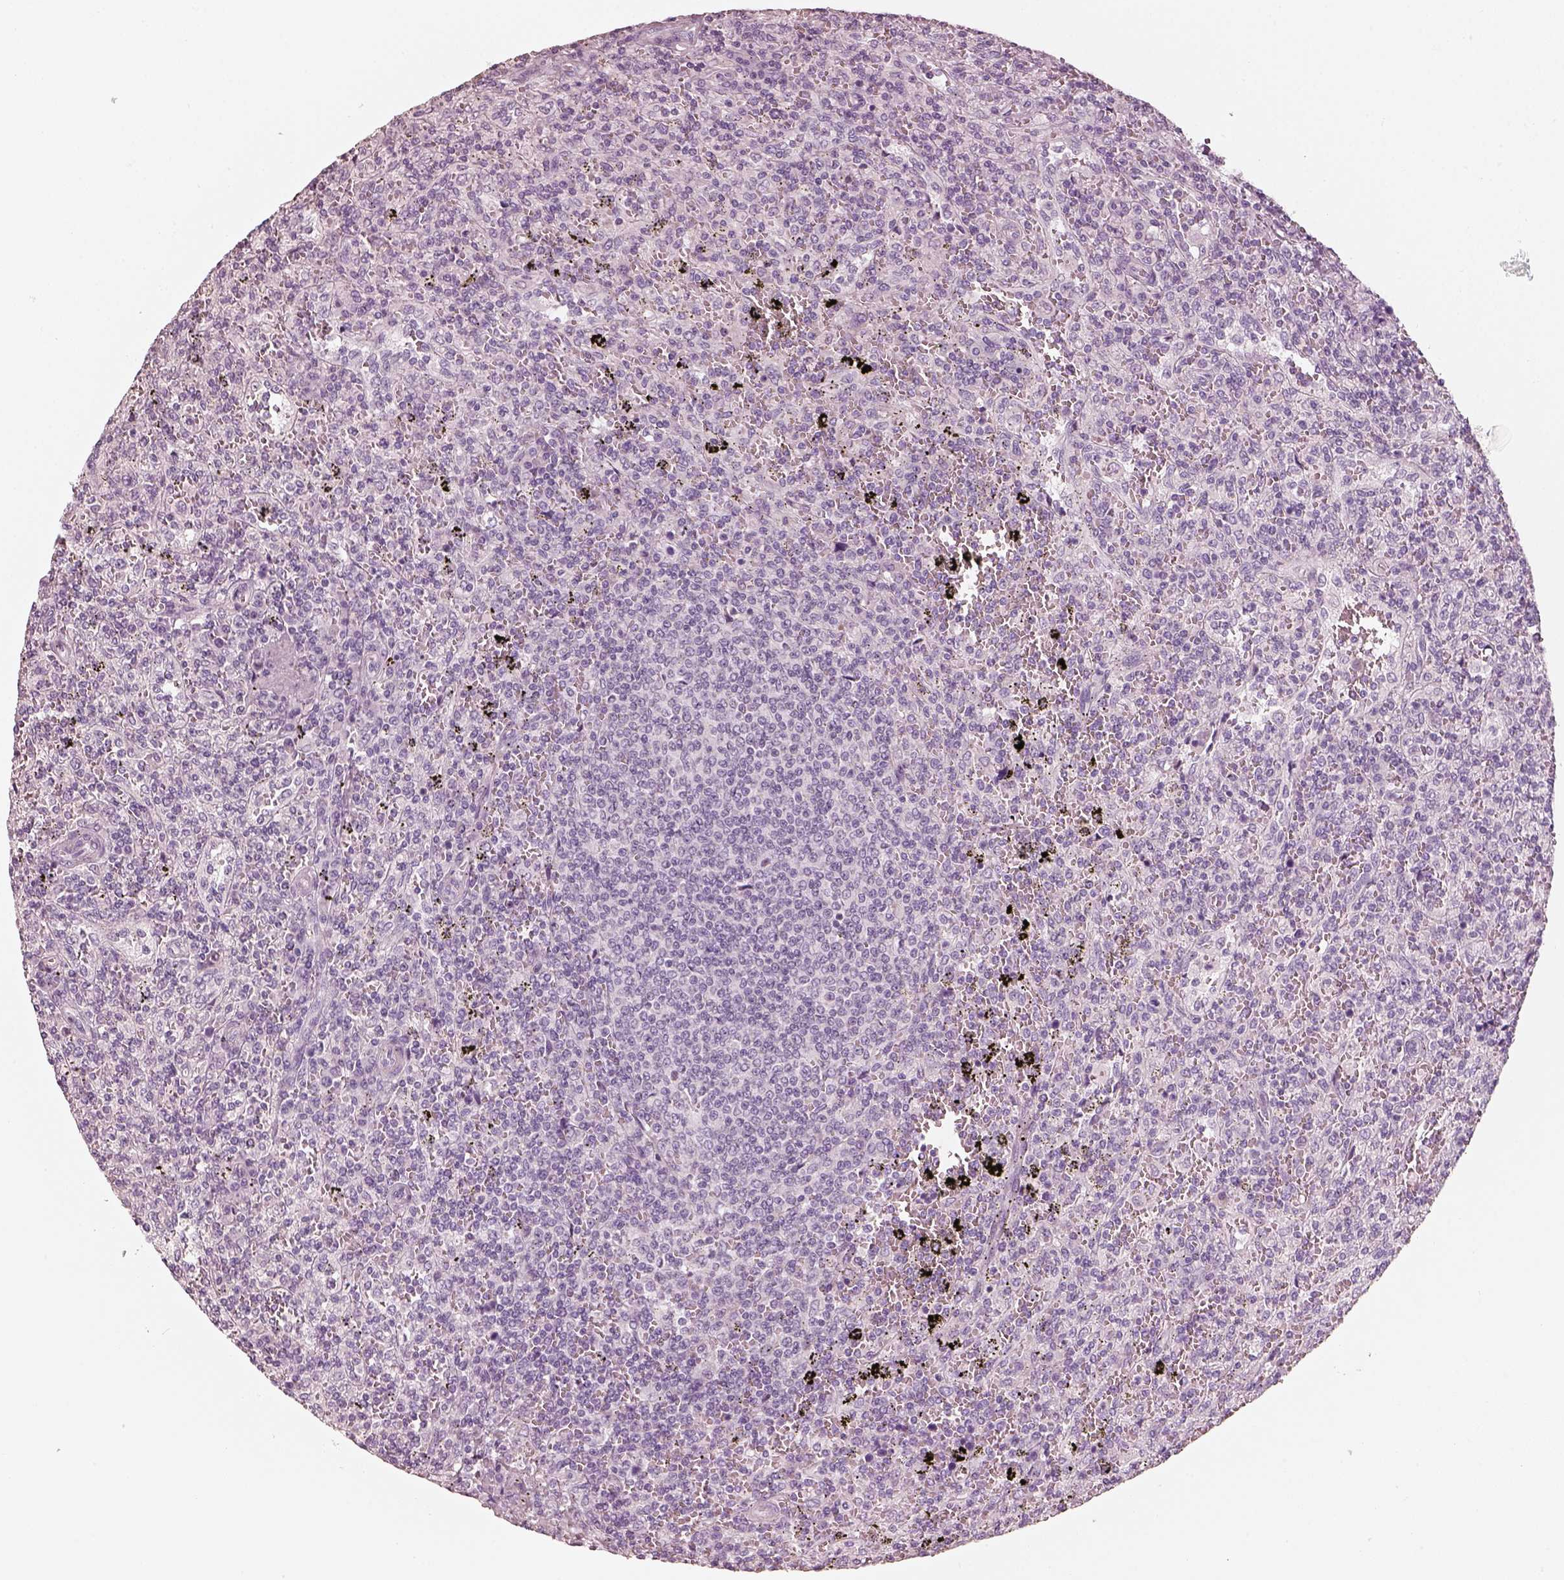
{"staining": {"intensity": "negative", "quantity": "none", "location": "none"}, "tissue": "lymphoma", "cell_type": "Tumor cells", "image_type": "cancer", "snomed": [{"axis": "morphology", "description": "Malignant lymphoma, non-Hodgkin's type, Low grade"}, {"axis": "topography", "description": "Spleen"}], "caption": "Immunohistochemistry of human low-grade malignant lymphoma, non-Hodgkin's type demonstrates no expression in tumor cells.", "gene": "R3HDML", "patient": {"sex": "male", "age": 62}}